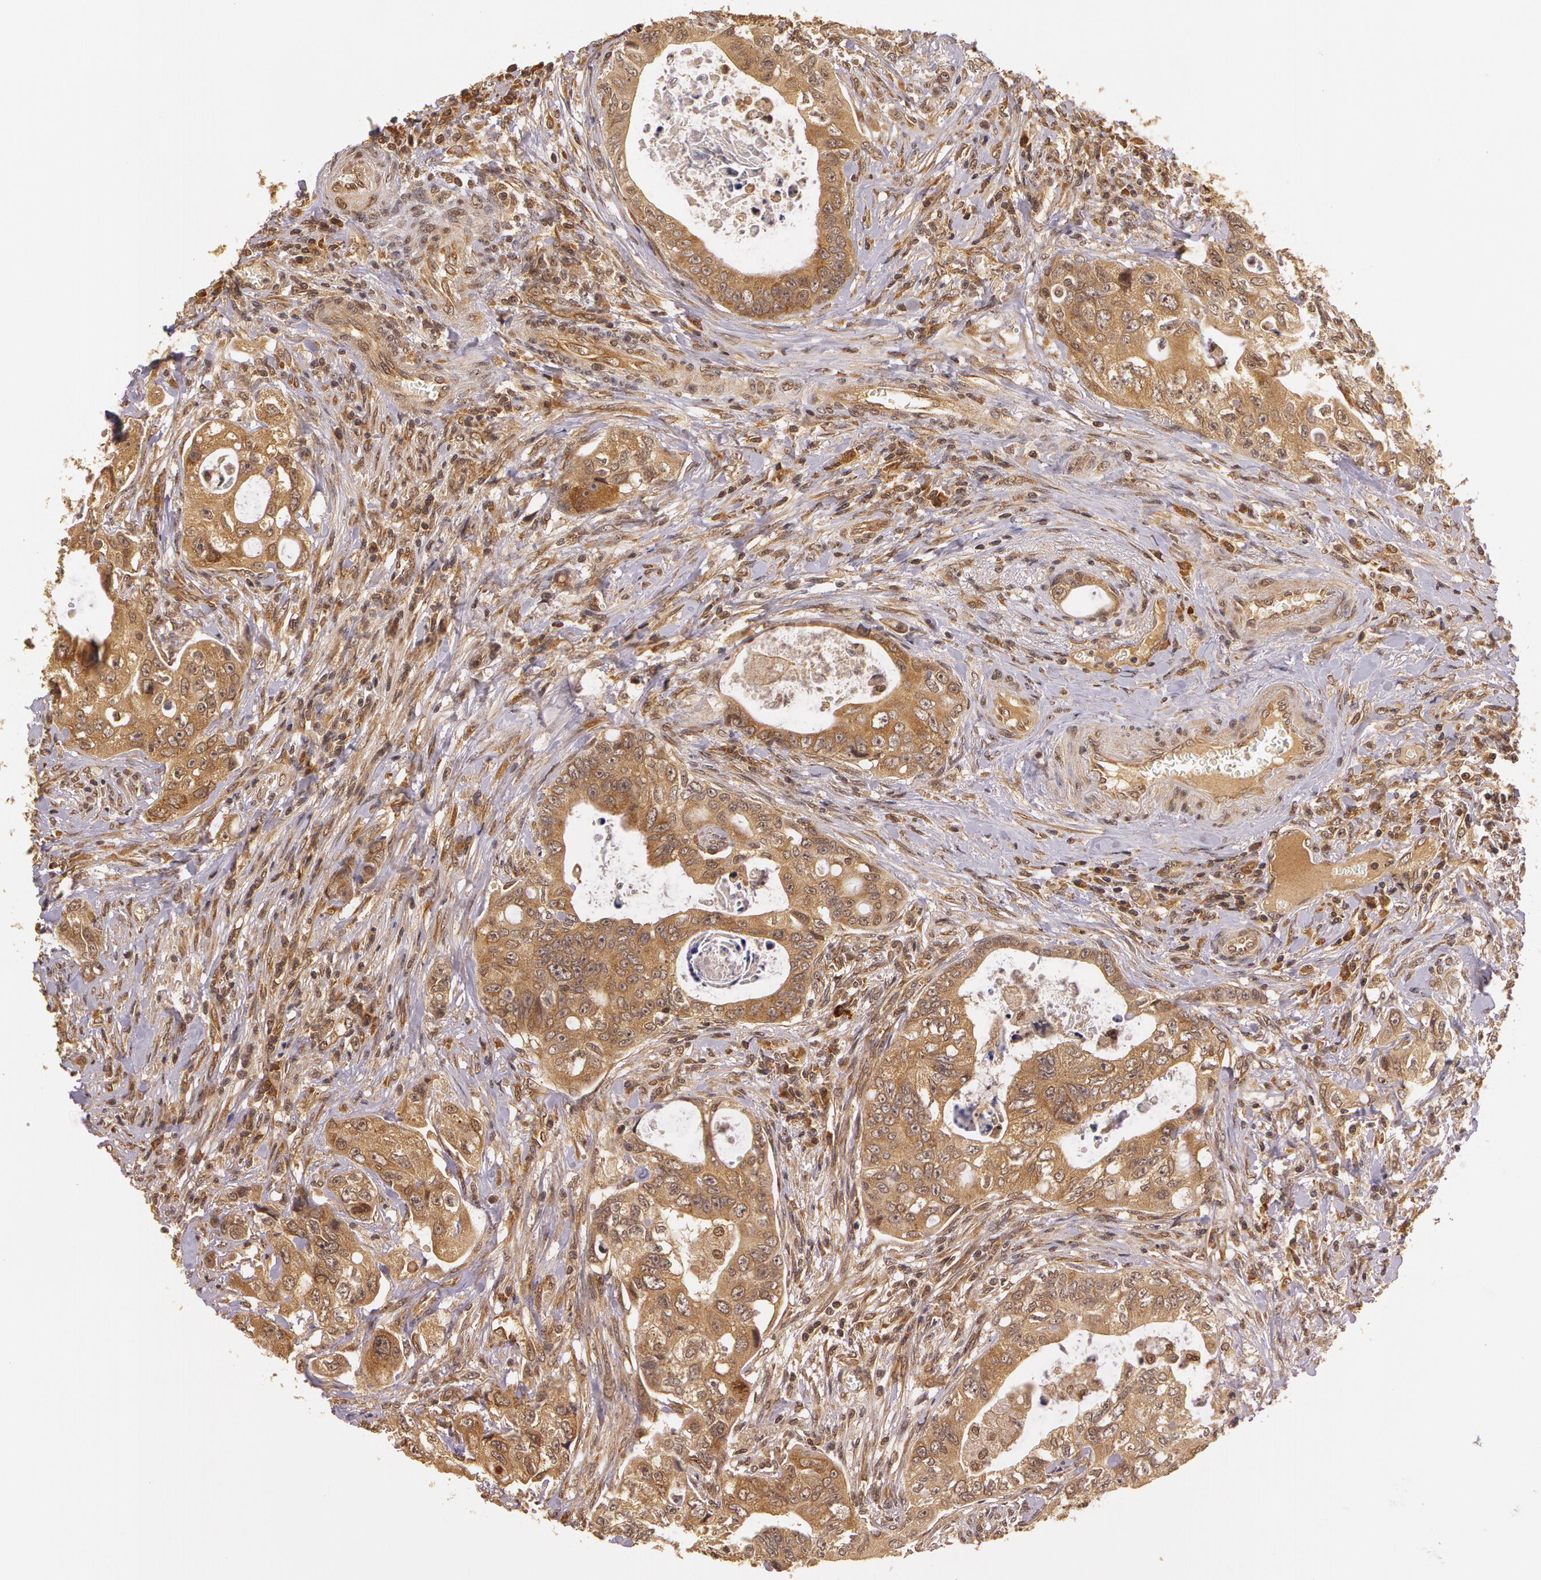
{"staining": {"intensity": "moderate", "quantity": ">75%", "location": "cytoplasmic/membranous"}, "tissue": "colorectal cancer", "cell_type": "Tumor cells", "image_type": "cancer", "snomed": [{"axis": "morphology", "description": "Adenocarcinoma, NOS"}, {"axis": "topography", "description": "Rectum"}], "caption": "An IHC photomicrograph of neoplastic tissue is shown. Protein staining in brown highlights moderate cytoplasmic/membranous positivity in colorectal adenocarcinoma within tumor cells.", "gene": "ASCC2", "patient": {"sex": "female", "age": 57}}